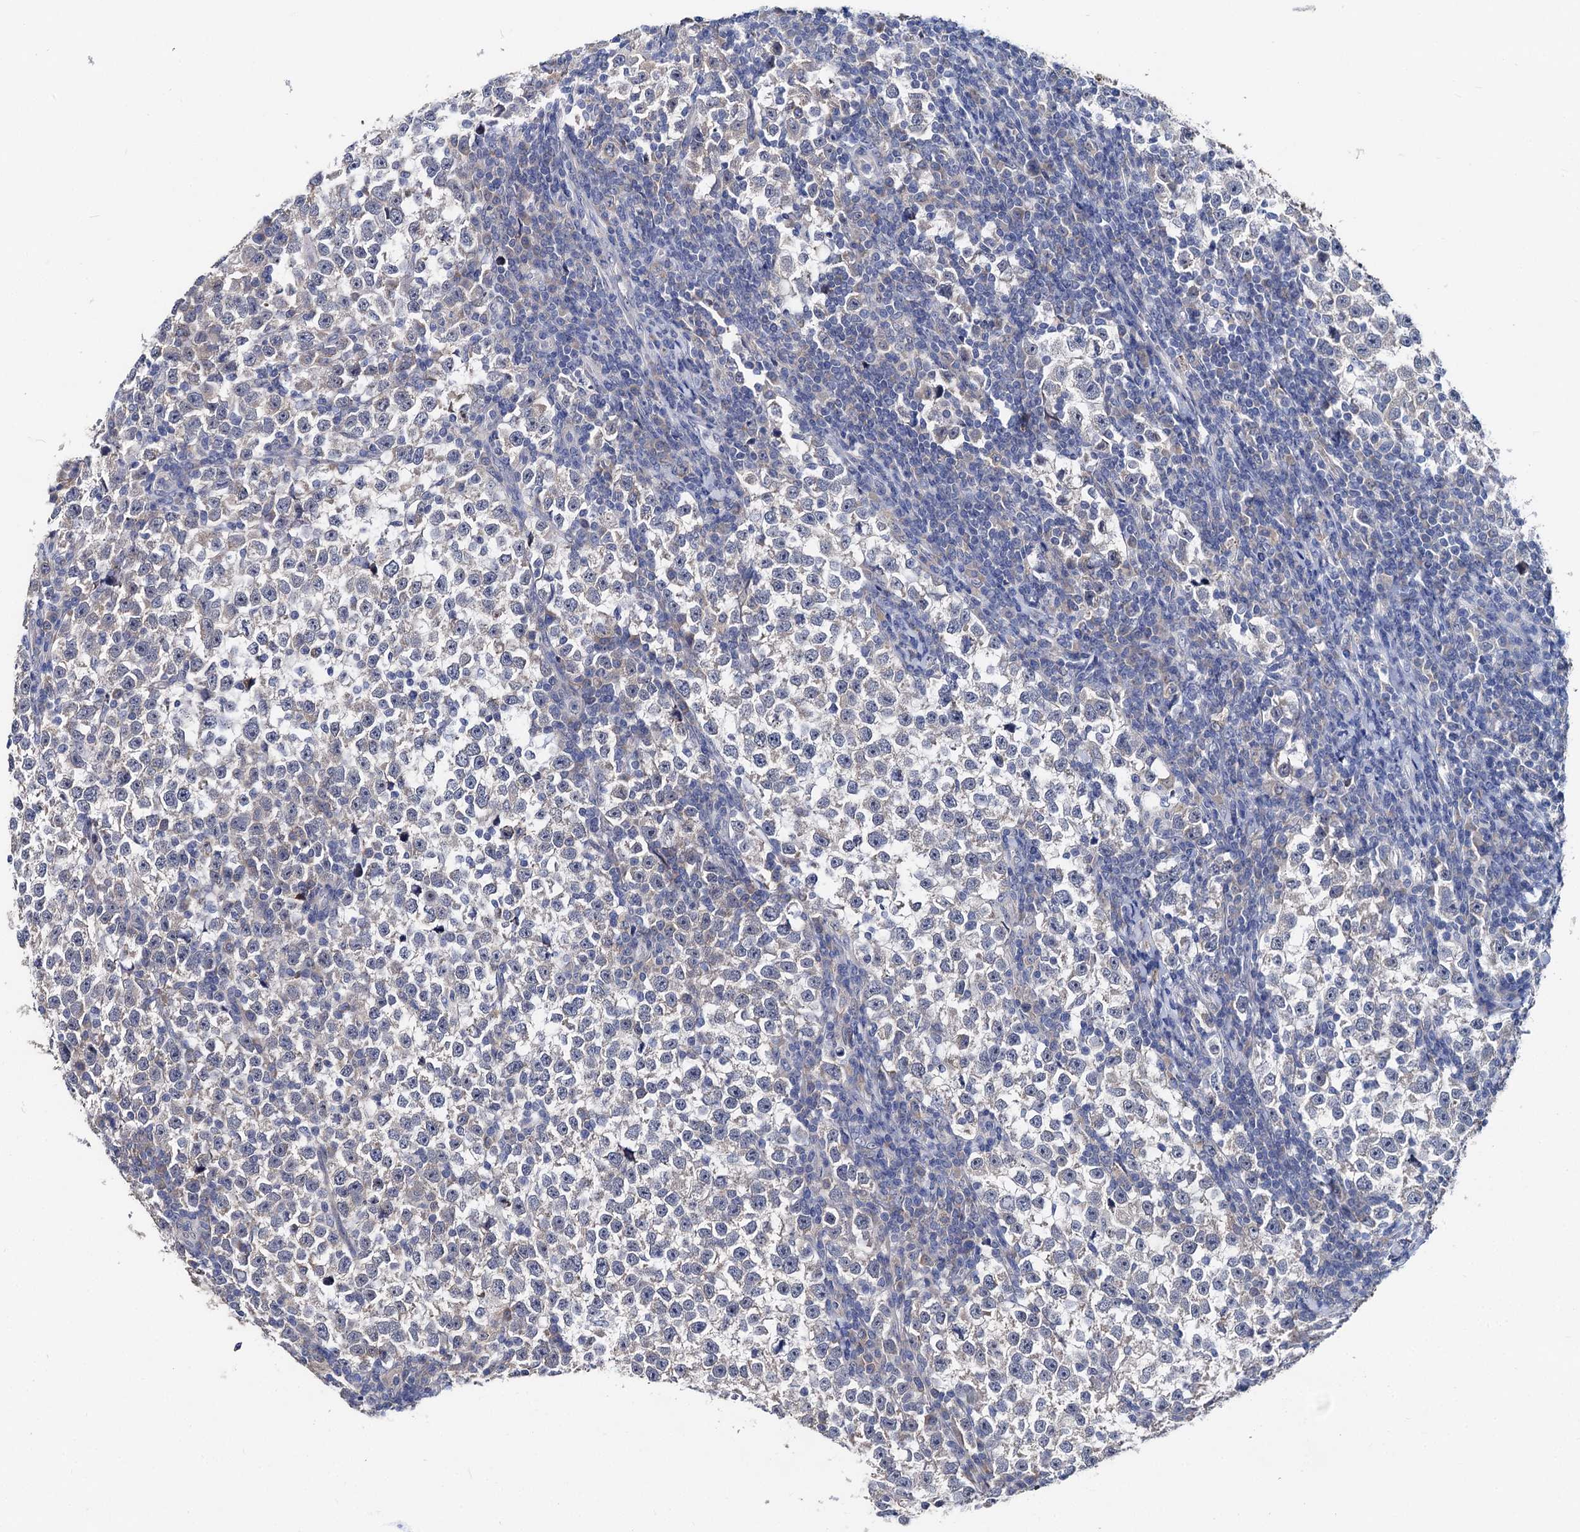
{"staining": {"intensity": "negative", "quantity": "none", "location": "none"}, "tissue": "testis cancer", "cell_type": "Tumor cells", "image_type": "cancer", "snomed": [{"axis": "morphology", "description": "Normal tissue, NOS"}, {"axis": "morphology", "description": "Seminoma, NOS"}, {"axis": "topography", "description": "Testis"}], "caption": "DAB immunohistochemical staining of testis cancer (seminoma) shows no significant positivity in tumor cells.", "gene": "CAPRIN2", "patient": {"sex": "male", "age": 43}}